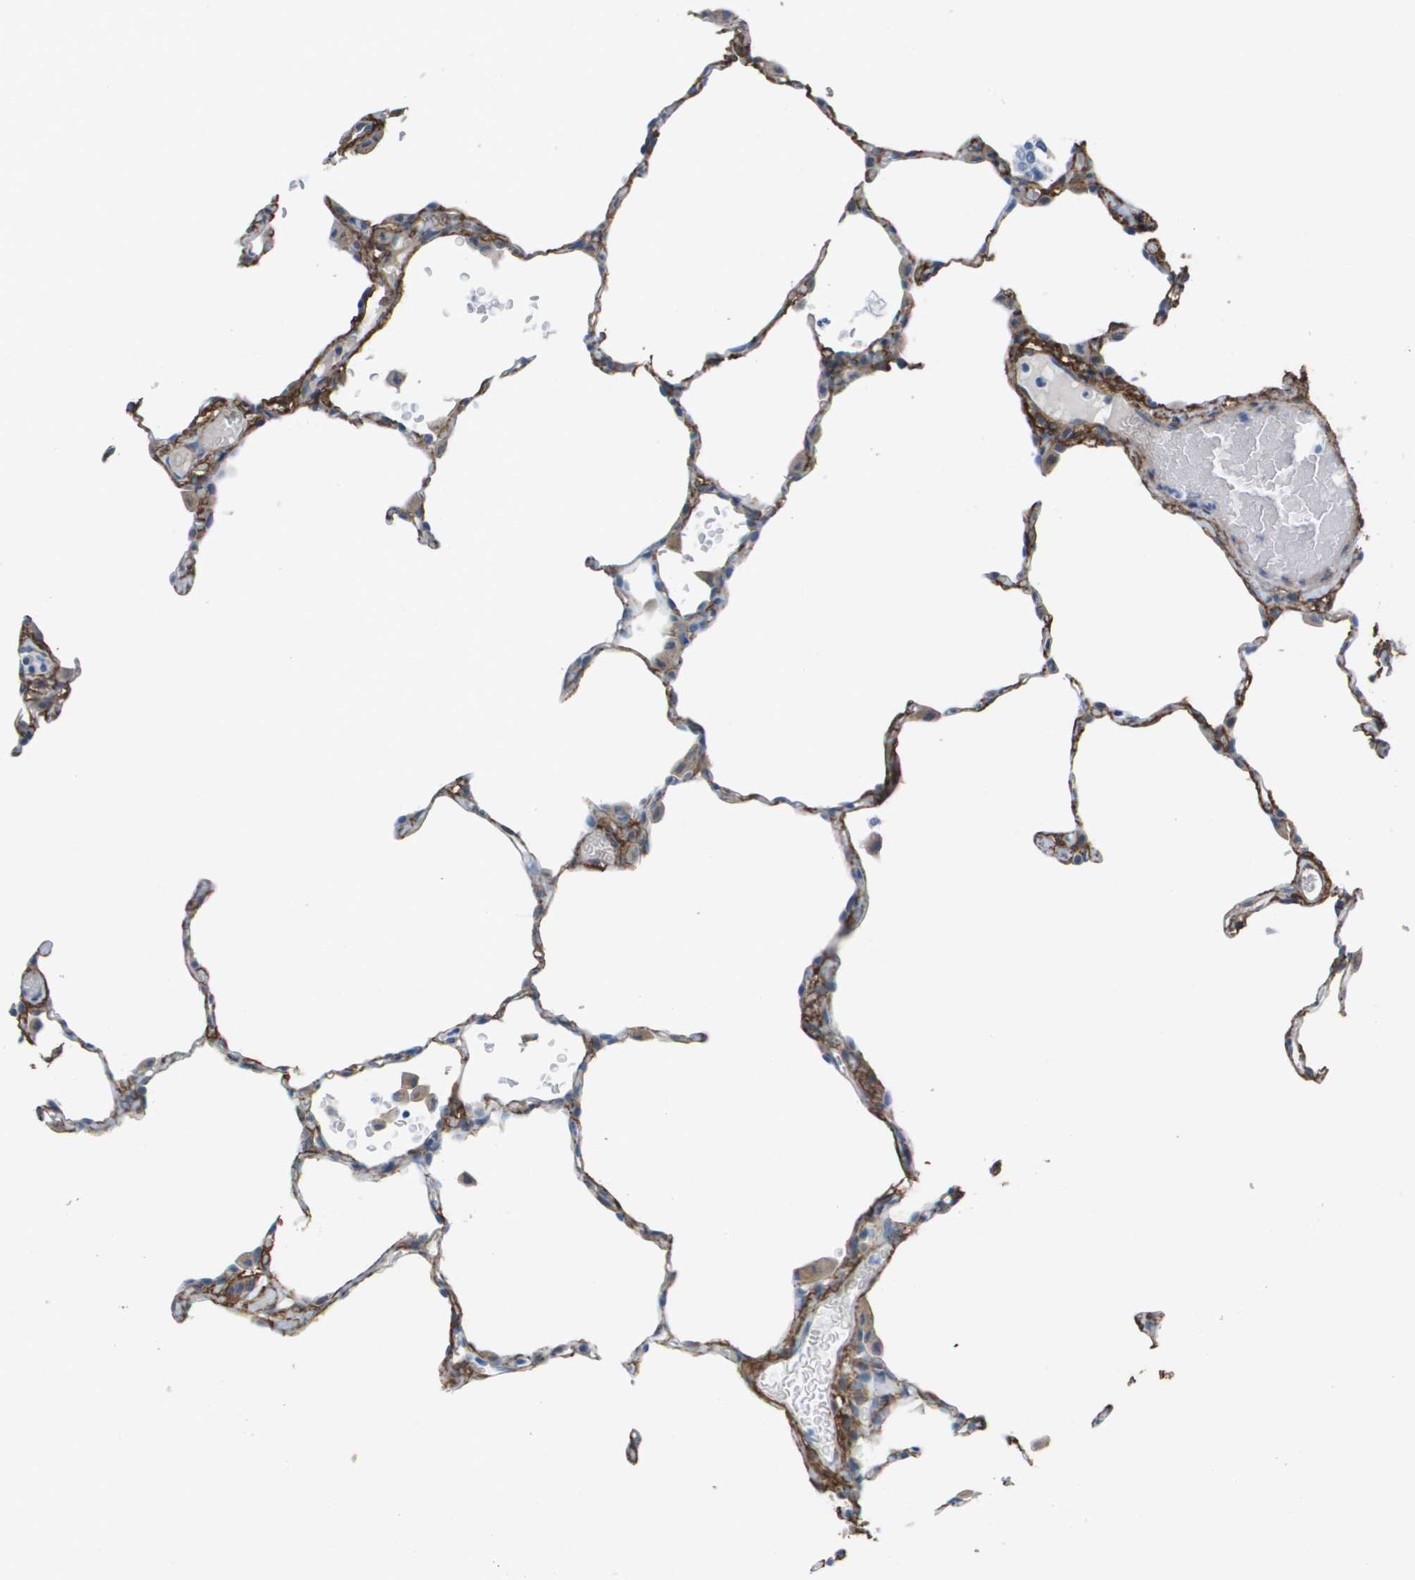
{"staining": {"intensity": "moderate", "quantity": ">75%", "location": "cytoplasmic/membranous"}, "tissue": "lung", "cell_type": "Alveolar cells", "image_type": "normal", "snomed": [{"axis": "morphology", "description": "Normal tissue, NOS"}, {"axis": "topography", "description": "Lung"}], "caption": "Immunohistochemistry (IHC) staining of benign lung, which shows medium levels of moderate cytoplasmic/membranous staining in about >75% of alveolar cells indicating moderate cytoplasmic/membranous protein positivity. The staining was performed using DAB (3,3'-diaminobenzidine) (brown) for protein detection and nuclei were counterstained in hematoxylin (blue).", "gene": "ZBTB43", "patient": {"sex": "female", "age": 49}}